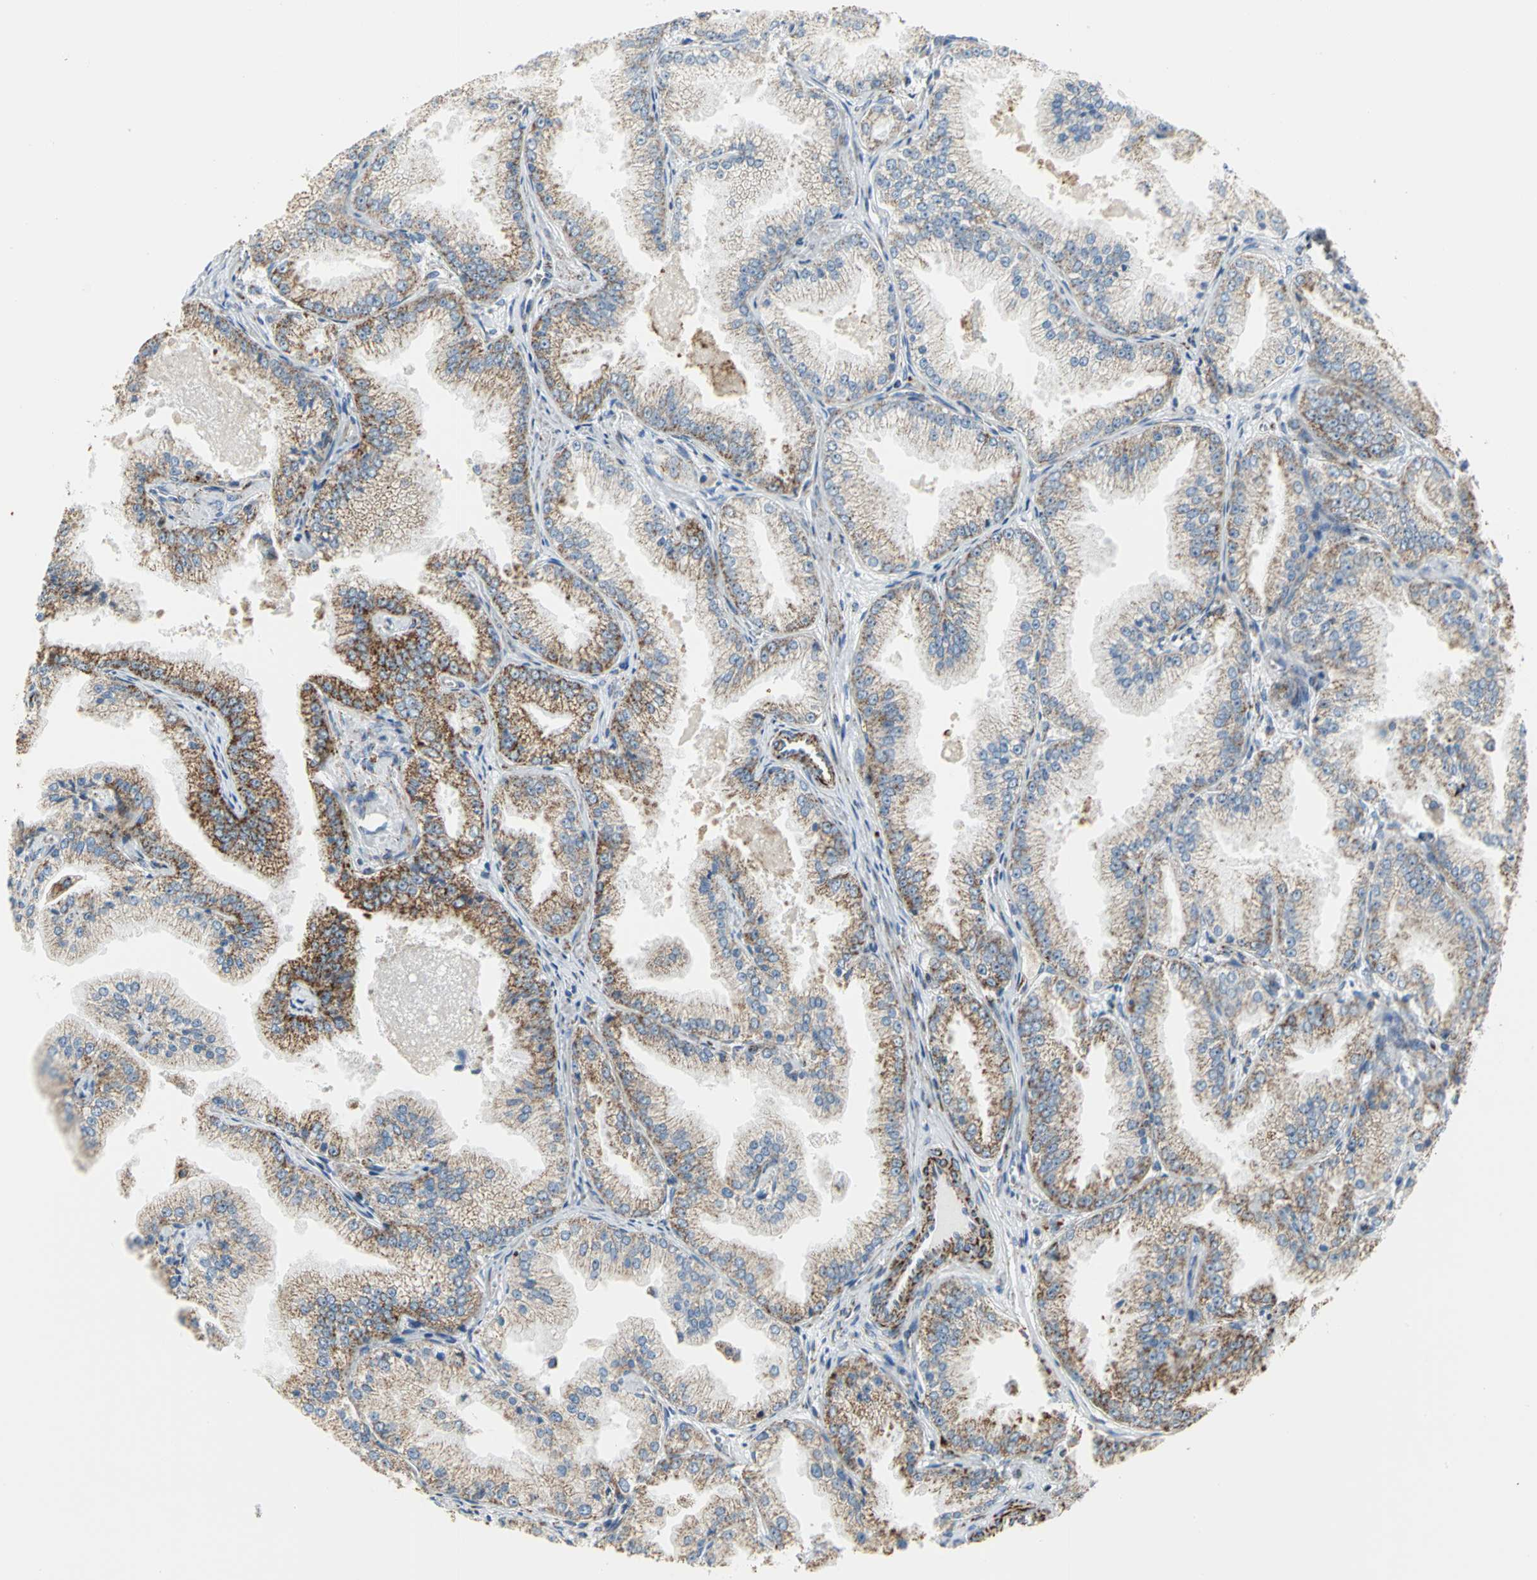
{"staining": {"intensity": "moderate", "quantity": "25%-75%", "location": "cytoplasmic/membranous"}, "tissue": "prostate cancer", "cell_type": "Tumor cells", "image_type": "cancer", "snomed": [{"axis": "morphology", "description": "Adenocarcinoma, High grade"}, {"axis": "topography", "description": "Prostate"}], "caption": "This histopathology image shows immunohistochemistry (IHC) staining of prostate cancer (adenocarcinoma (high-grade)), with medium moderate cytoplasmic/membranous staining in approximately 25%-75% of tumor cells.", "gene": "NTRK1", "patient": {"sex": "male", "age": 61}}